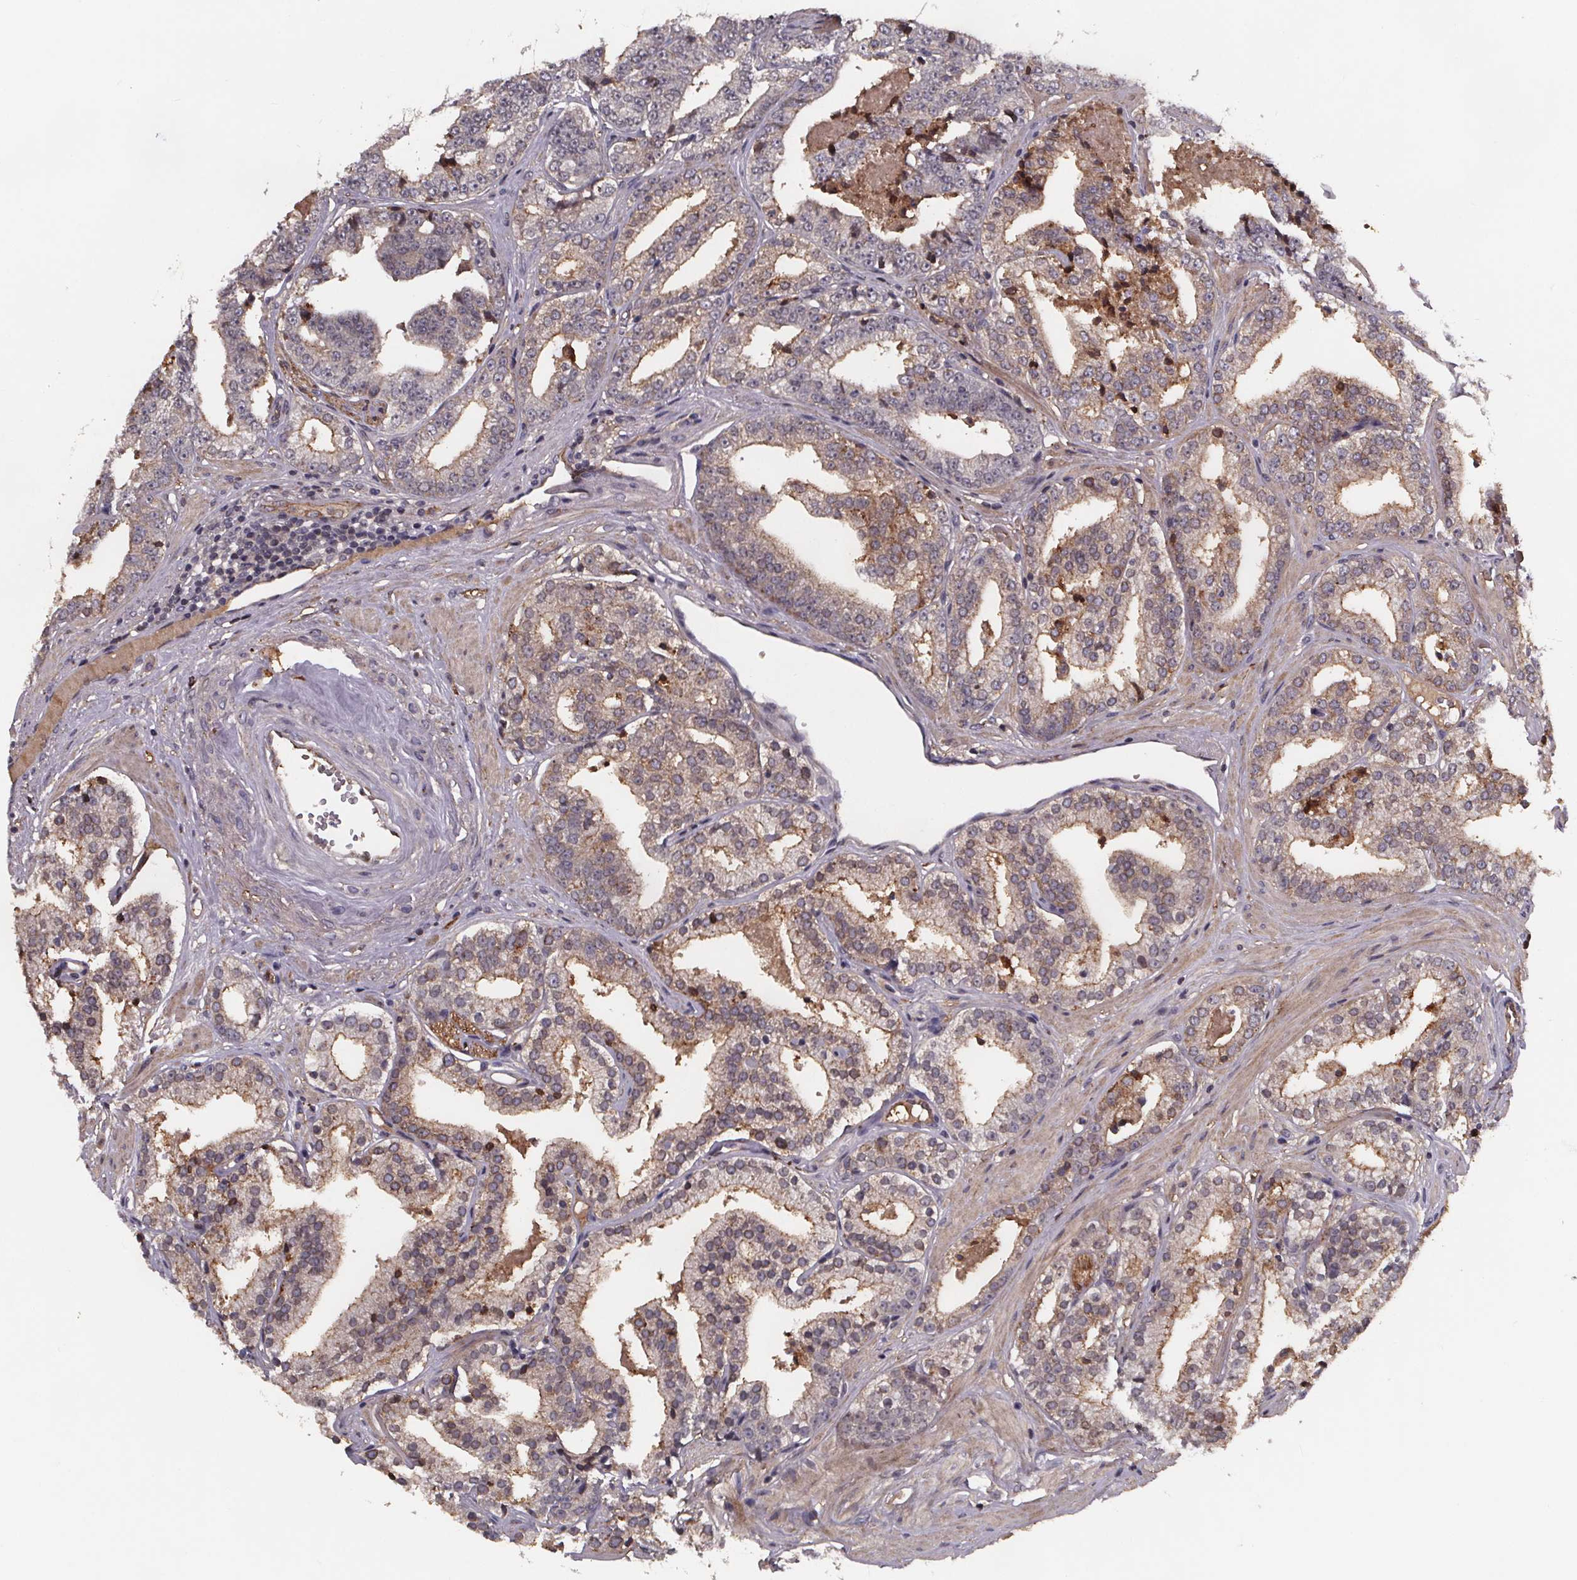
{"staining": {"intensity": "weak", "quantity": "25%-75%", "location": "cytoplasmic/membranous"}, "tissue": "prostate cancer", "cell_type": "Tumor cells", "image_type": "cancer", "snomed": [{"axis": "morphology", "description": "Adenocarcinoma, Low grade"}, {"axis": "topography", "description": "Prostate"}], "caption": "There is low levels of weak cytoplasmic/membranous staining in tumor cells of prostate cancer (low-grade adenocarcinoma), as demonstrated by immunohistochemical staining (brown color).", "gene": "FASTKD3", "patient": {"sex": "male", "age": 60}}